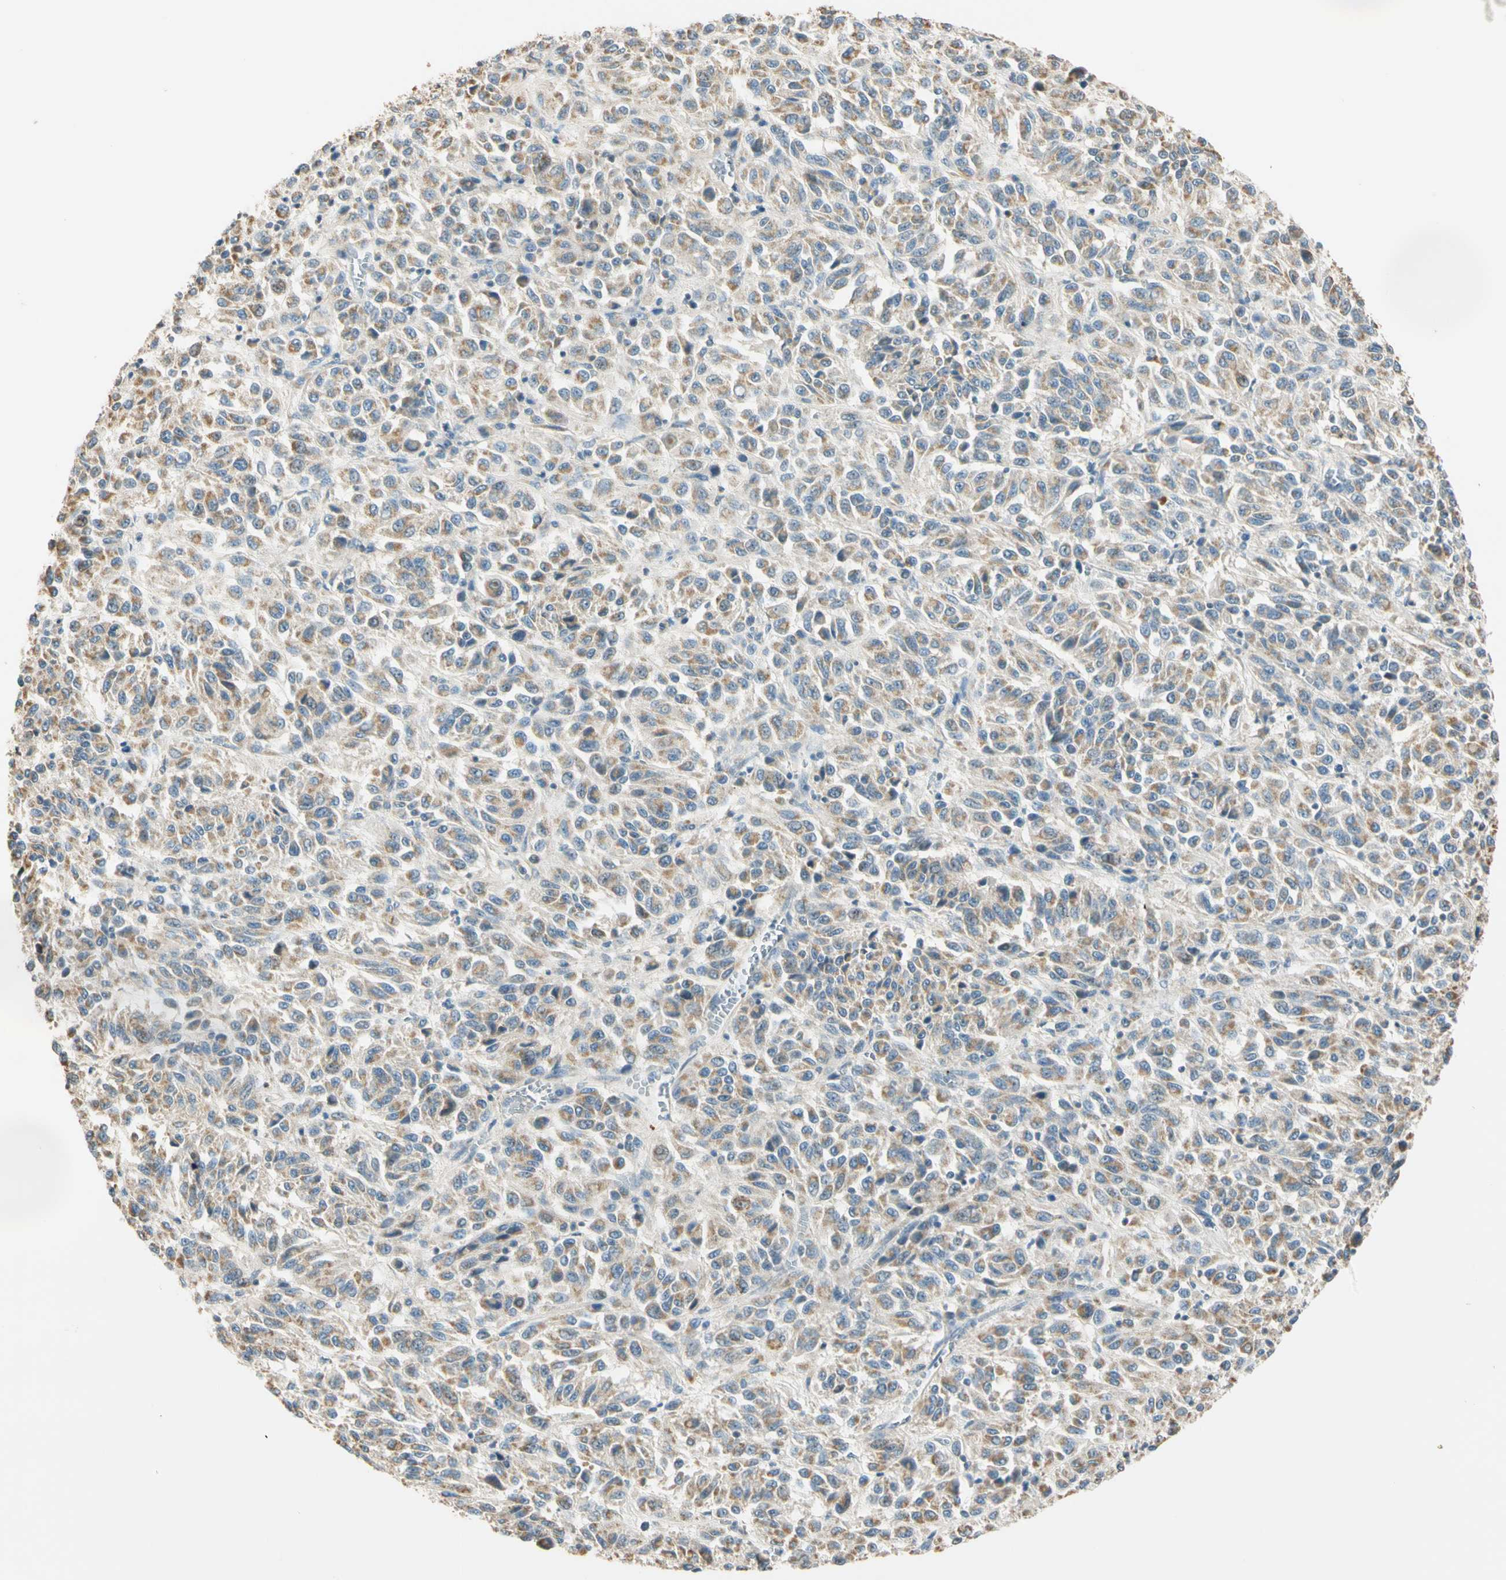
{"staining": {"intensity": "moderate", "quantity": "25%-75%", "location": "cytoplasmic/membranous"}, "tissue": "melanoma", "cell_type": "Tumor cells", "image_type": "cancer", "snomed": [{"axis": "morphology", "description": "Malignant melanoma, Metastatic site"}, {"axis": "topography", "description": "Lung"}], "caption": "A histopathology image of human malignant melanoma (metastatic site) stained for a protein exhibits moderate cytoplasmic/membranous brown staining in tumor cells.", "gene": "RAD18", "patient": {"sex": "male", "age": 64}}